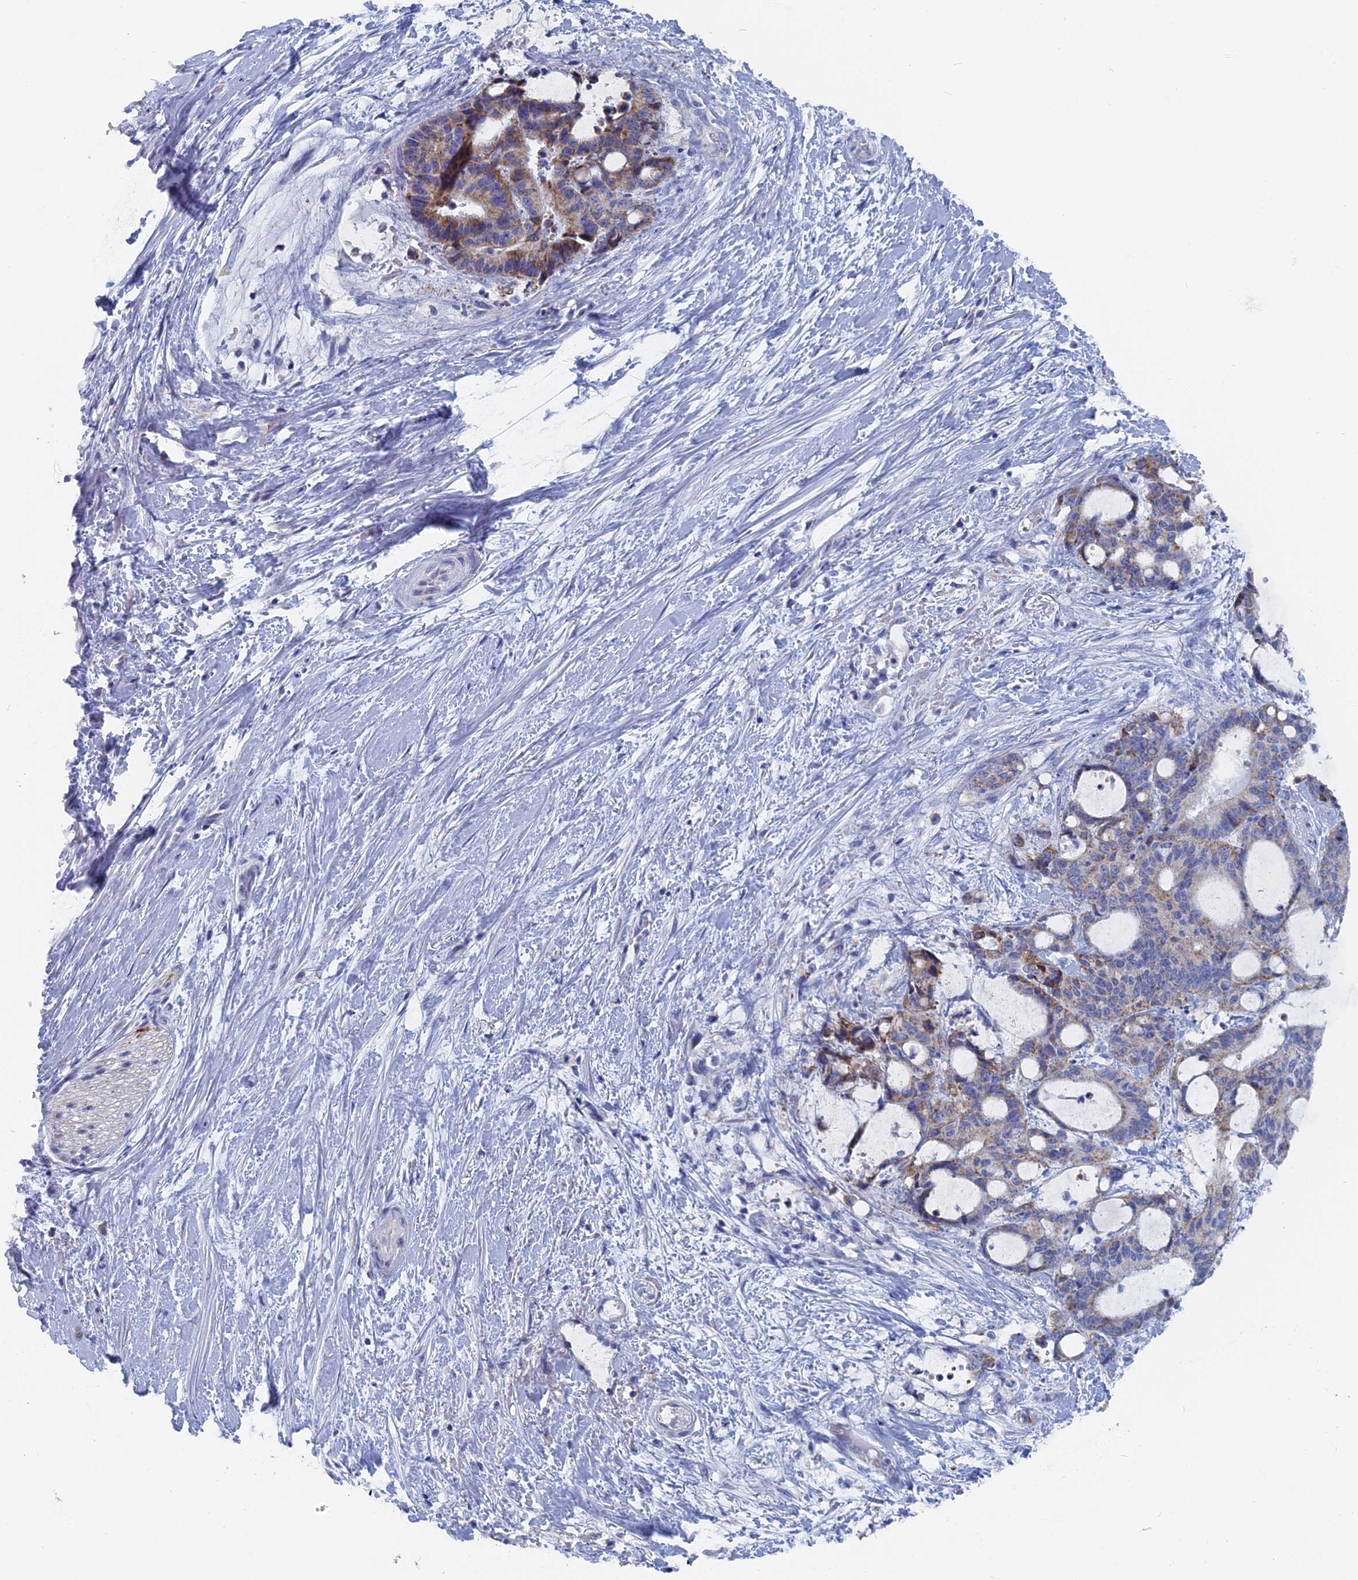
{"staining": {"intensity": "moderate", "quantity": "<25%", "location": "cytoplasmic/membranous"}, "tissue": "liver cancer", "cell_type": "Tumor cells", "image_type": "cancer", "snomed": [{"axis": "morphology", "description": "Normal tissue, NOS"}, {"axis": "morphology", "description": "Cholangiocarcinoma"}, {"axis": "topography", "description": "Liver"}, {"axis": "topography", "description": "Peripheral nerve tissue"}], "caption": "Tumor cells show low levels of moderate cytoplasmic/membranous expression in about <25% of cells in human cholangiocarcinoma (liver).", "gene": "HIGD1A", "patient": {"sex": "female", "age": 73}}